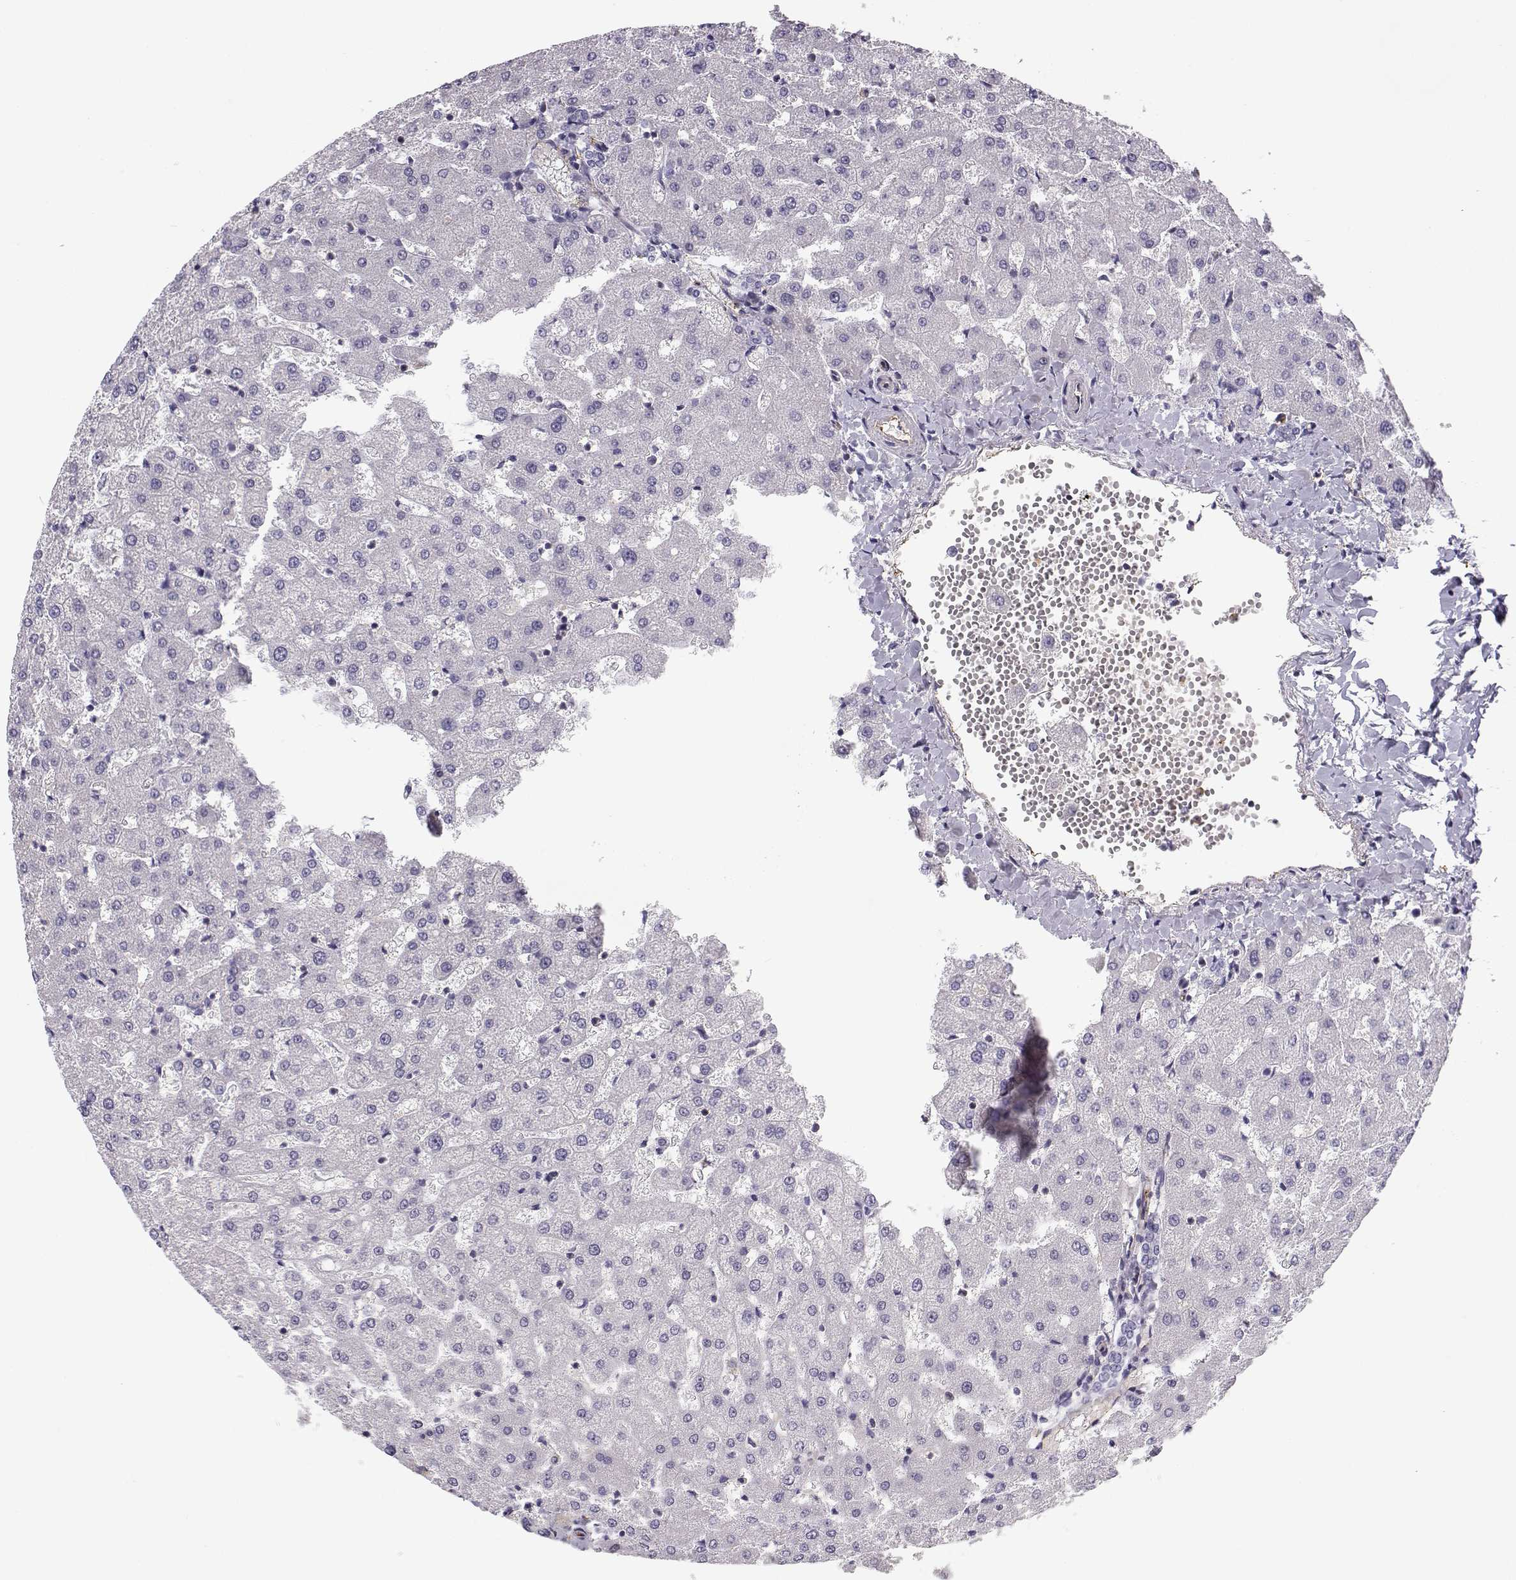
{"staining": {"intensity": "negative", "quantity": "none", "location": "none"}, "tissue": "liver", "cell_type": "Cholangiocytes", "image_type": "normal", "snomed": [{"axis": "morphology", "description": "Normal tissue, NOS"}, {"axis": "topography", "description": "Liver"}], "caption": "IHC of normal liver displays no staining in cholangiocytes. (DAB immunohistochemistry (IHC) visualized using brightfield microscopy, high magnification).", "gene": "MYO1A", "patient": {"sex": "female", "age": 50}}